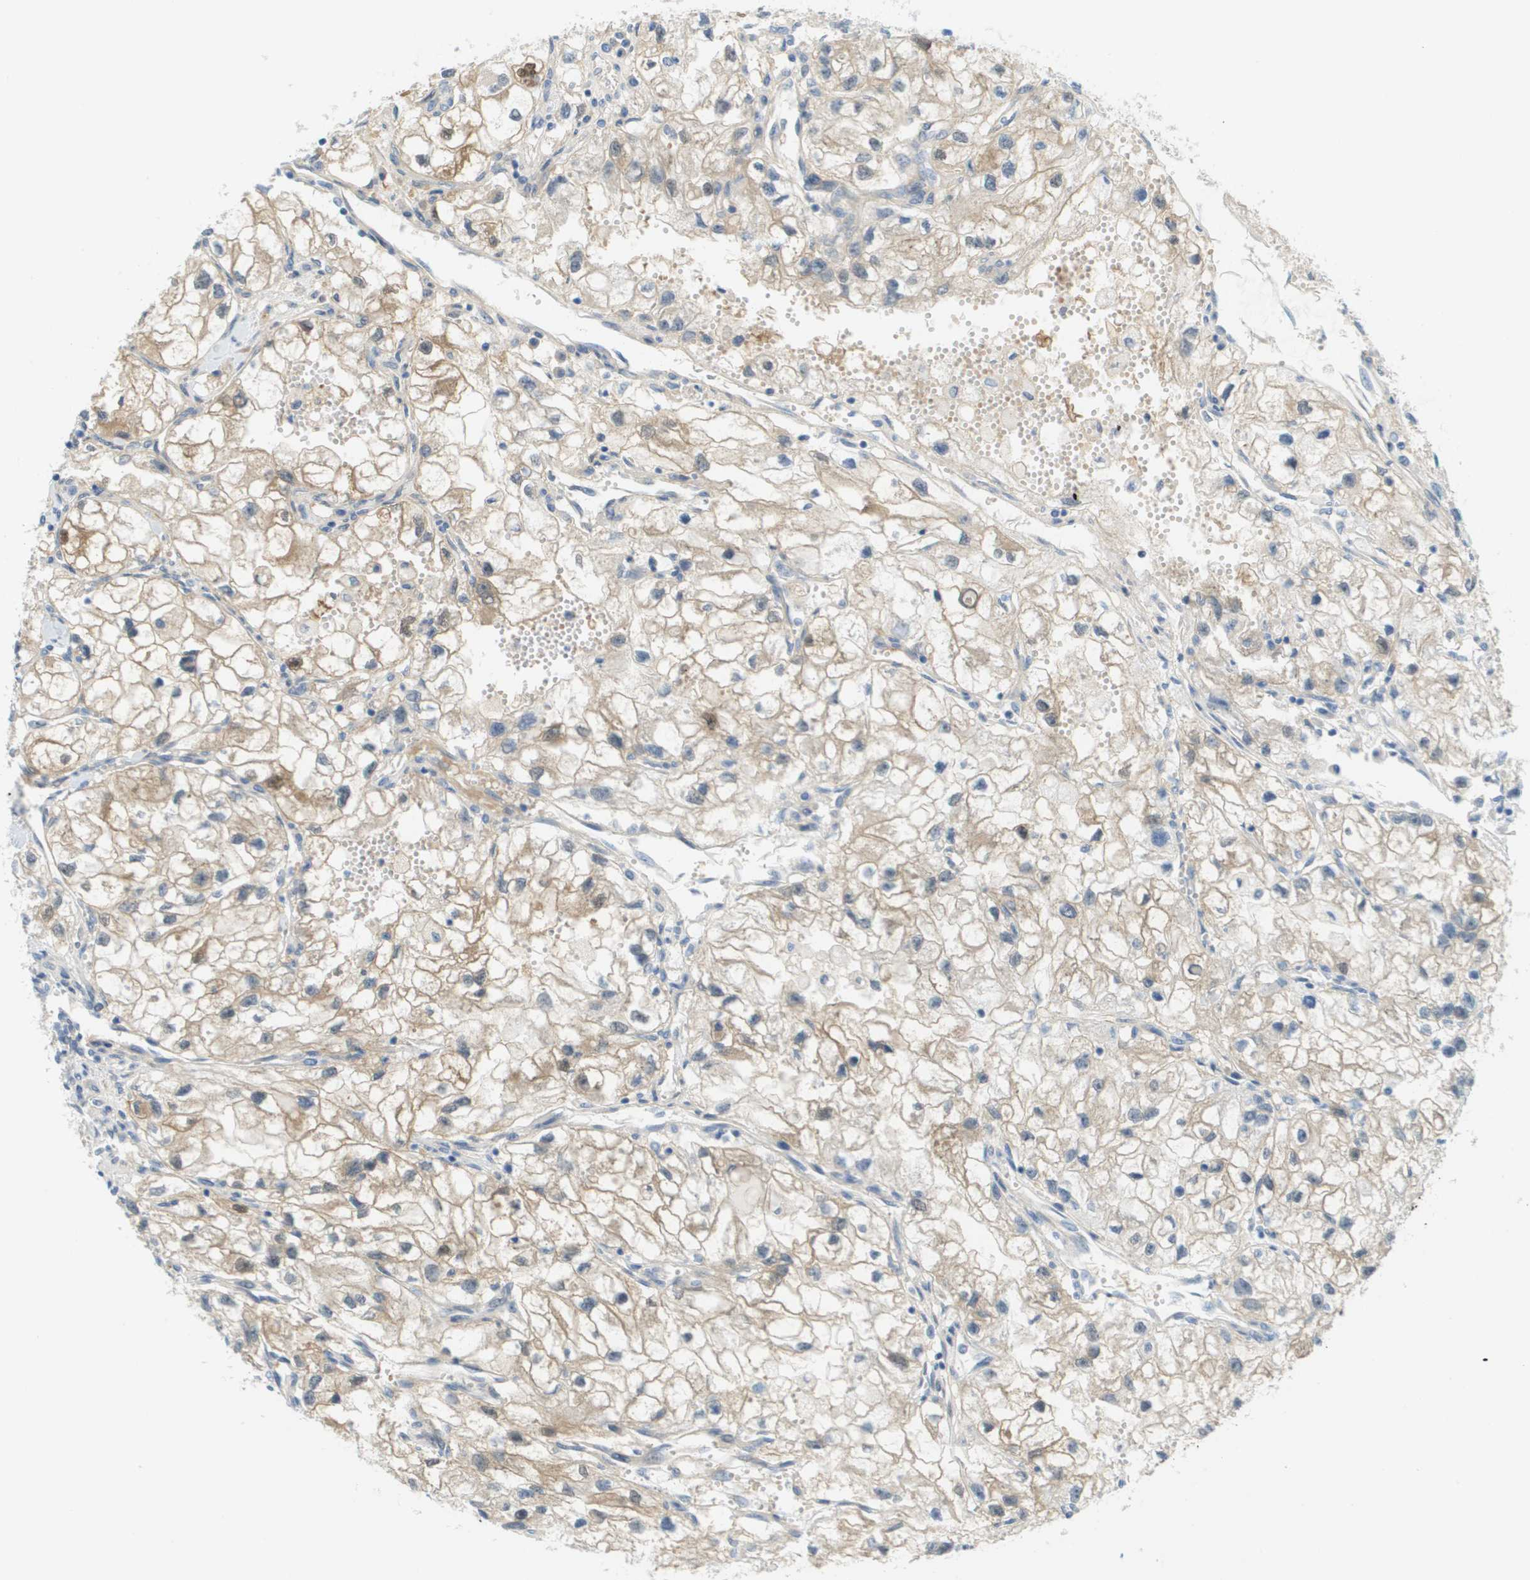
{"staining": {"intensity": "weak", "quantity": "<25%", "location": "cytoplasmic/membranous"}, "tissue": "renal cancer", "cell_type": "Tumor cells", "image_type": "cancer", "snomed": [{"axis": "morphology", "description": "Adenocarcinoma, NOS"}, {"axis": "topography", "description": "Kidney"}], "caption": "Renal adenocarcinoma was stained to show a protein in brown. There is no significant expression in tumor cells. (DAB (3,3'-diaminobenzidine) immunohistochemistry (IHC) with hematoxylin counter stain).", "gene": "CUL9", "patient": {"sex": "female", "age": 70}}